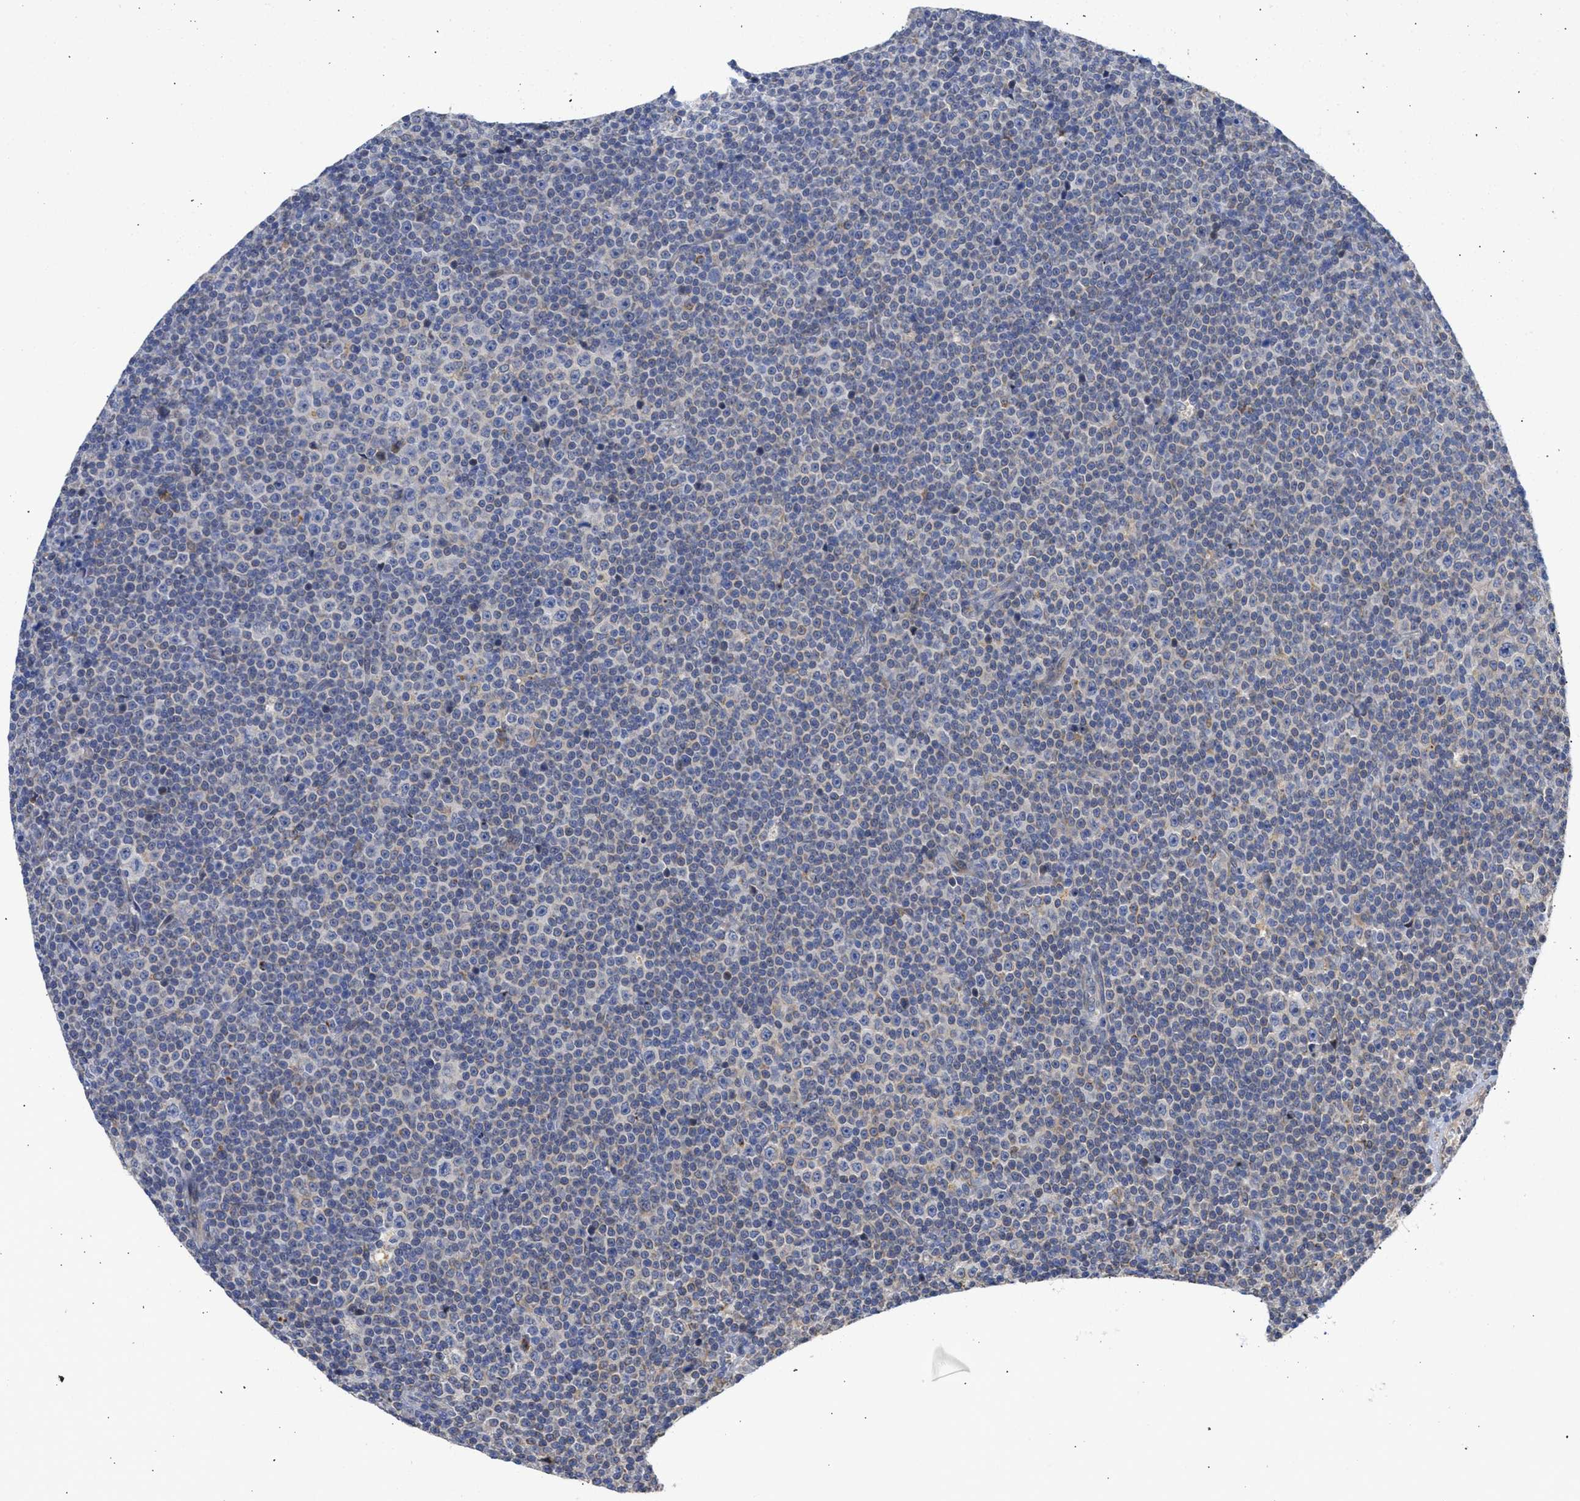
{"staining": {"intensity": "negative", "quantity": "none", "location": "none"}, "tissue": "lymphoma", "cell_type": "Tumor cells", "image_type": "cancer", "snomed": [{"axis": "morphology", "description": "Malignant lymphoma, non-Hodgkin's type, Low grade"}, {"axis": "topography", "description": "Lymph node"}], "caption": "Immunohistochemistry (IHC) of lymphoma reveals no positivity in tumor cells. Nuclei are stained in blue.", "gene": "TMED1", "patient": {"sex": "female", "age": 67}}